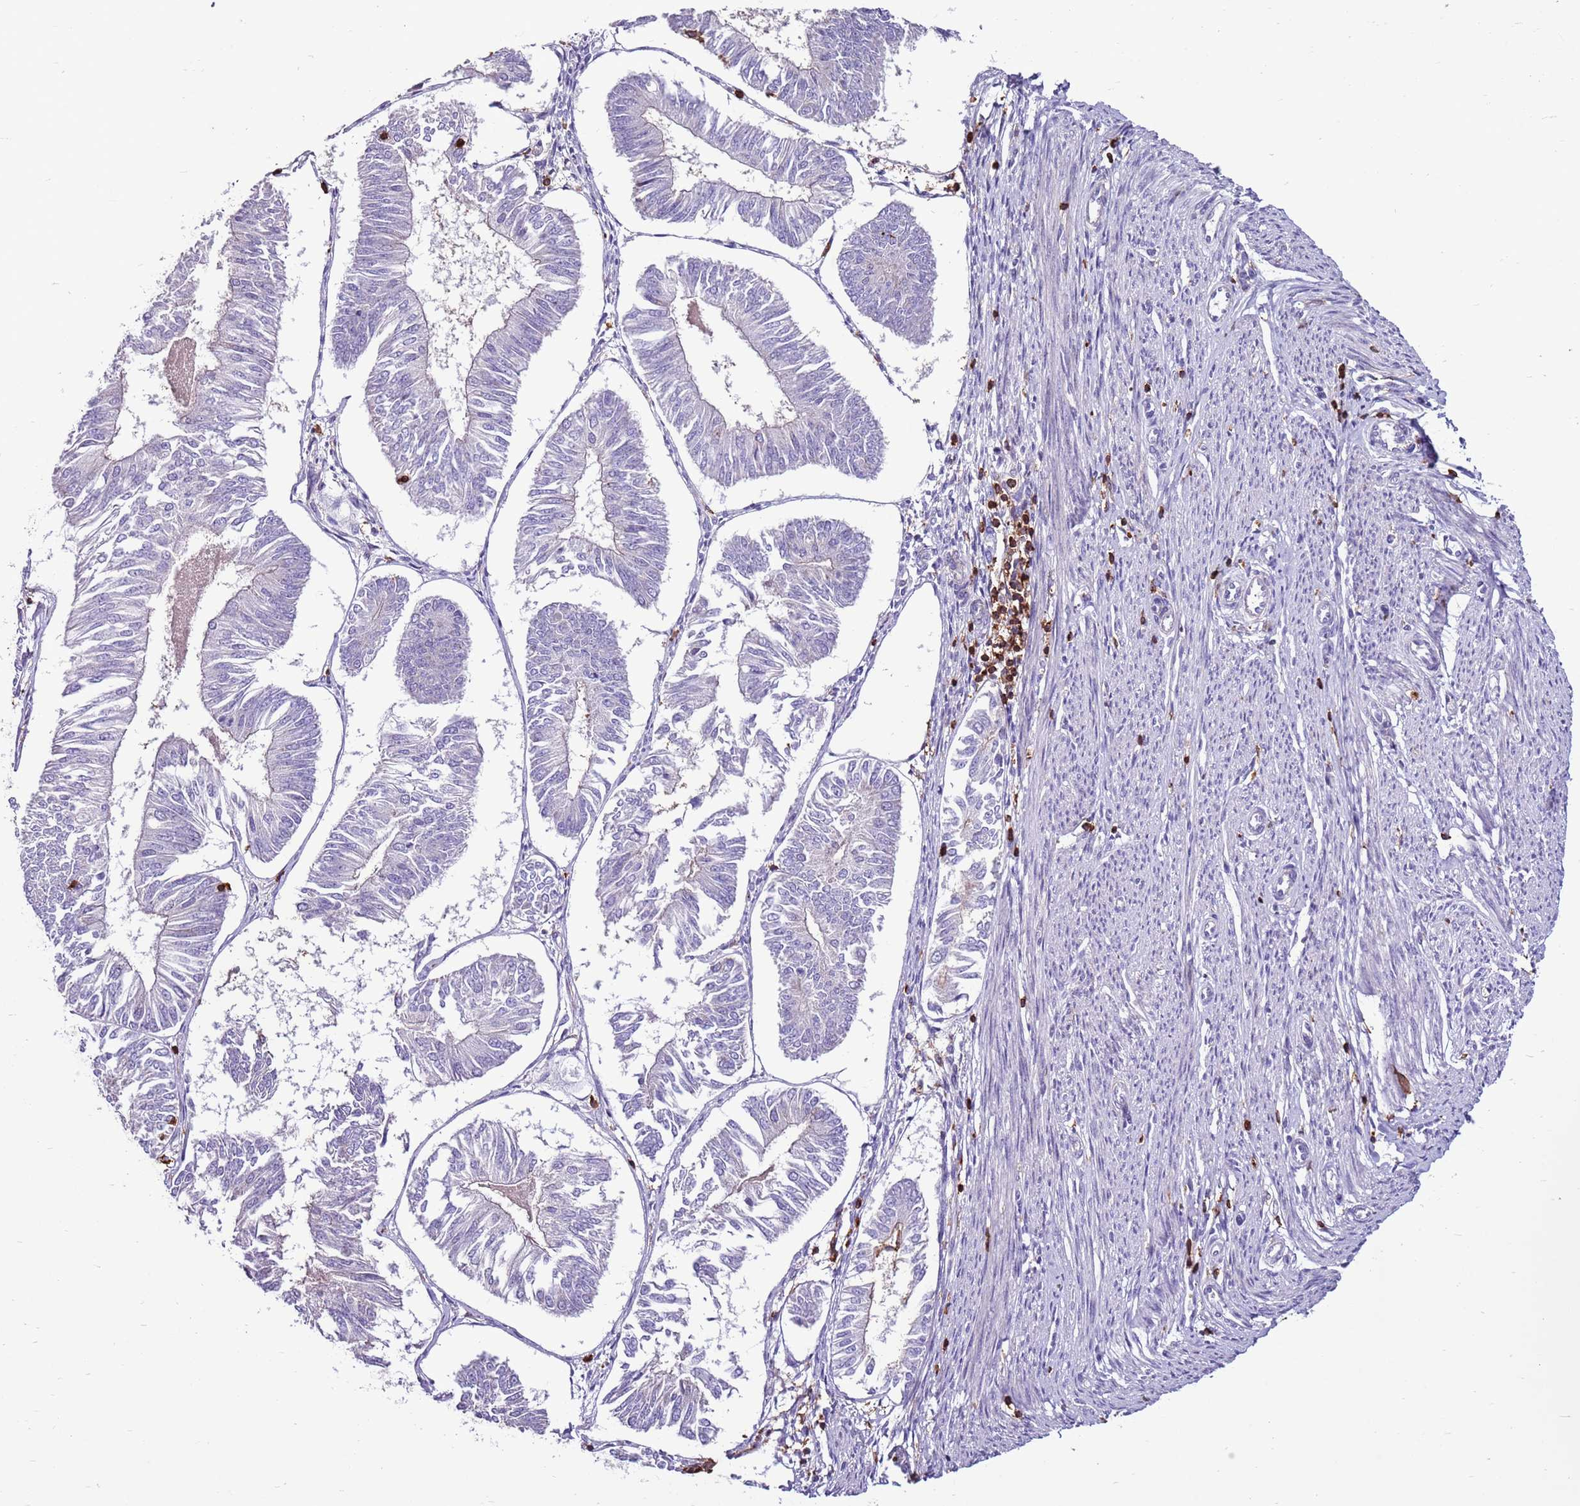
{"staining": {"intensity": "negative", "quantity": "none", "location": "none"}, "tissue": "endometrial cancer", "cell_type": "Tumor cells", "image_type": "cancer", "snomed": [{"axis": "morphology", "description": "Adenocarcinoma, NOS"}, {"axis": "topography", "description": "Endometrium"}], "caption": "DAB (3,3'-diaminobenzidine) immunohistochemical staining of endometrial cancer (adenocarcinoma) shows no significant positivity in tumor cells.", "gene": "ZSWIM1", "patient": {"sex": "female", "age": 58}}